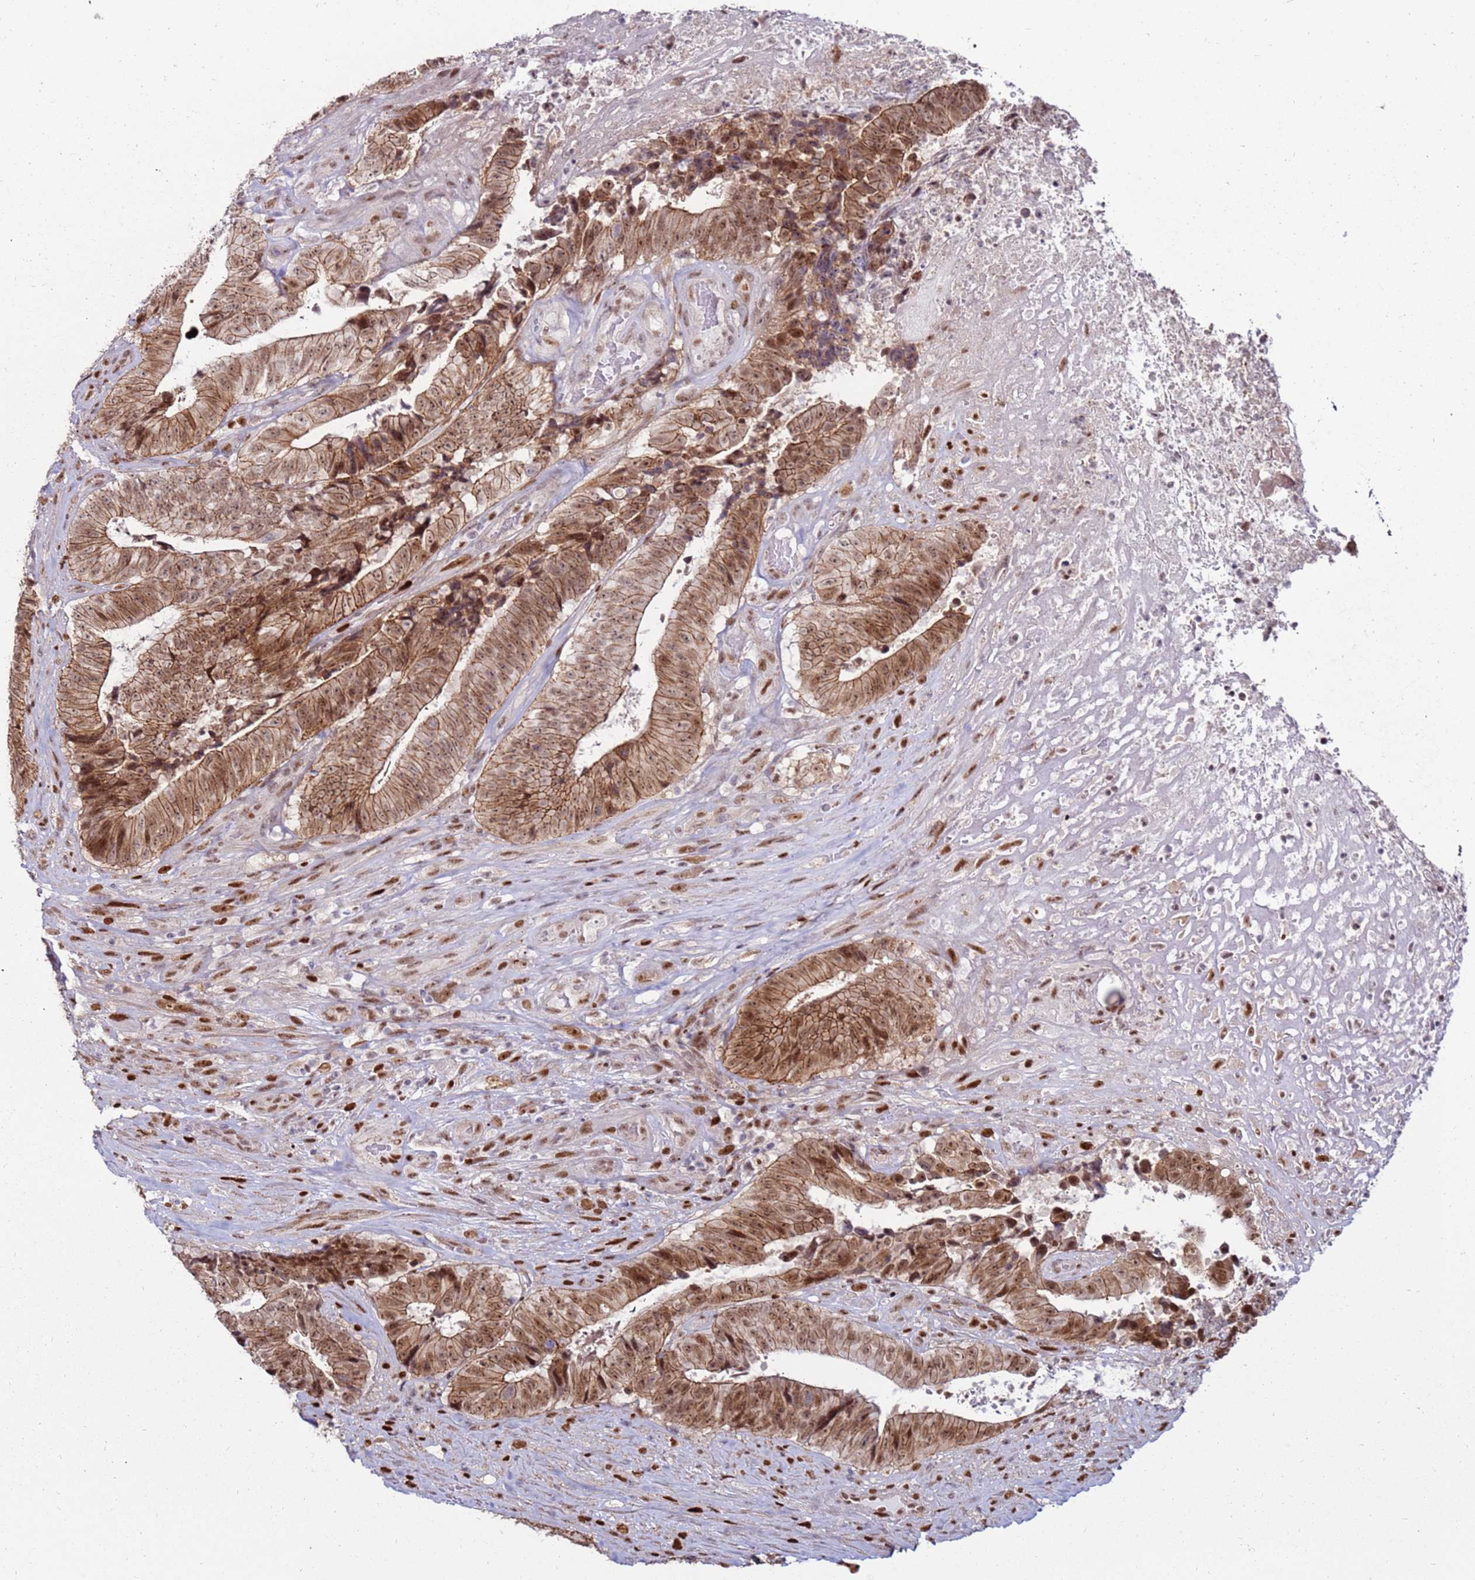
{"staining": {"intensity": "moderate", "quantity": ">75%", "location": "cytoplasmic/membranous,nuclear"}, "tissue": "colorectal cancer", "cell_type": "Tumor cells", "image_type": "cancer", "snomed": [{"axis": "morphology", "description": "Adenocarcinoma, NOS"}, {"axis": "topography", "description": "Rectum"}], "caption": "Immunohistochemistry (DAB (3,3'-diaminobenzidine)) staining of human colorectal cancer demonstrates moderate cytoplasmic/membranous and nuclear protein expression in approximately >75% of tumor cells. The staining is performed using DAB brown chromogen to label protein expression. The nuclei are counter-stained blue using hematoxylin.", "gene": "KPNA4", "patient": {"sex": "male", "age": 72}}